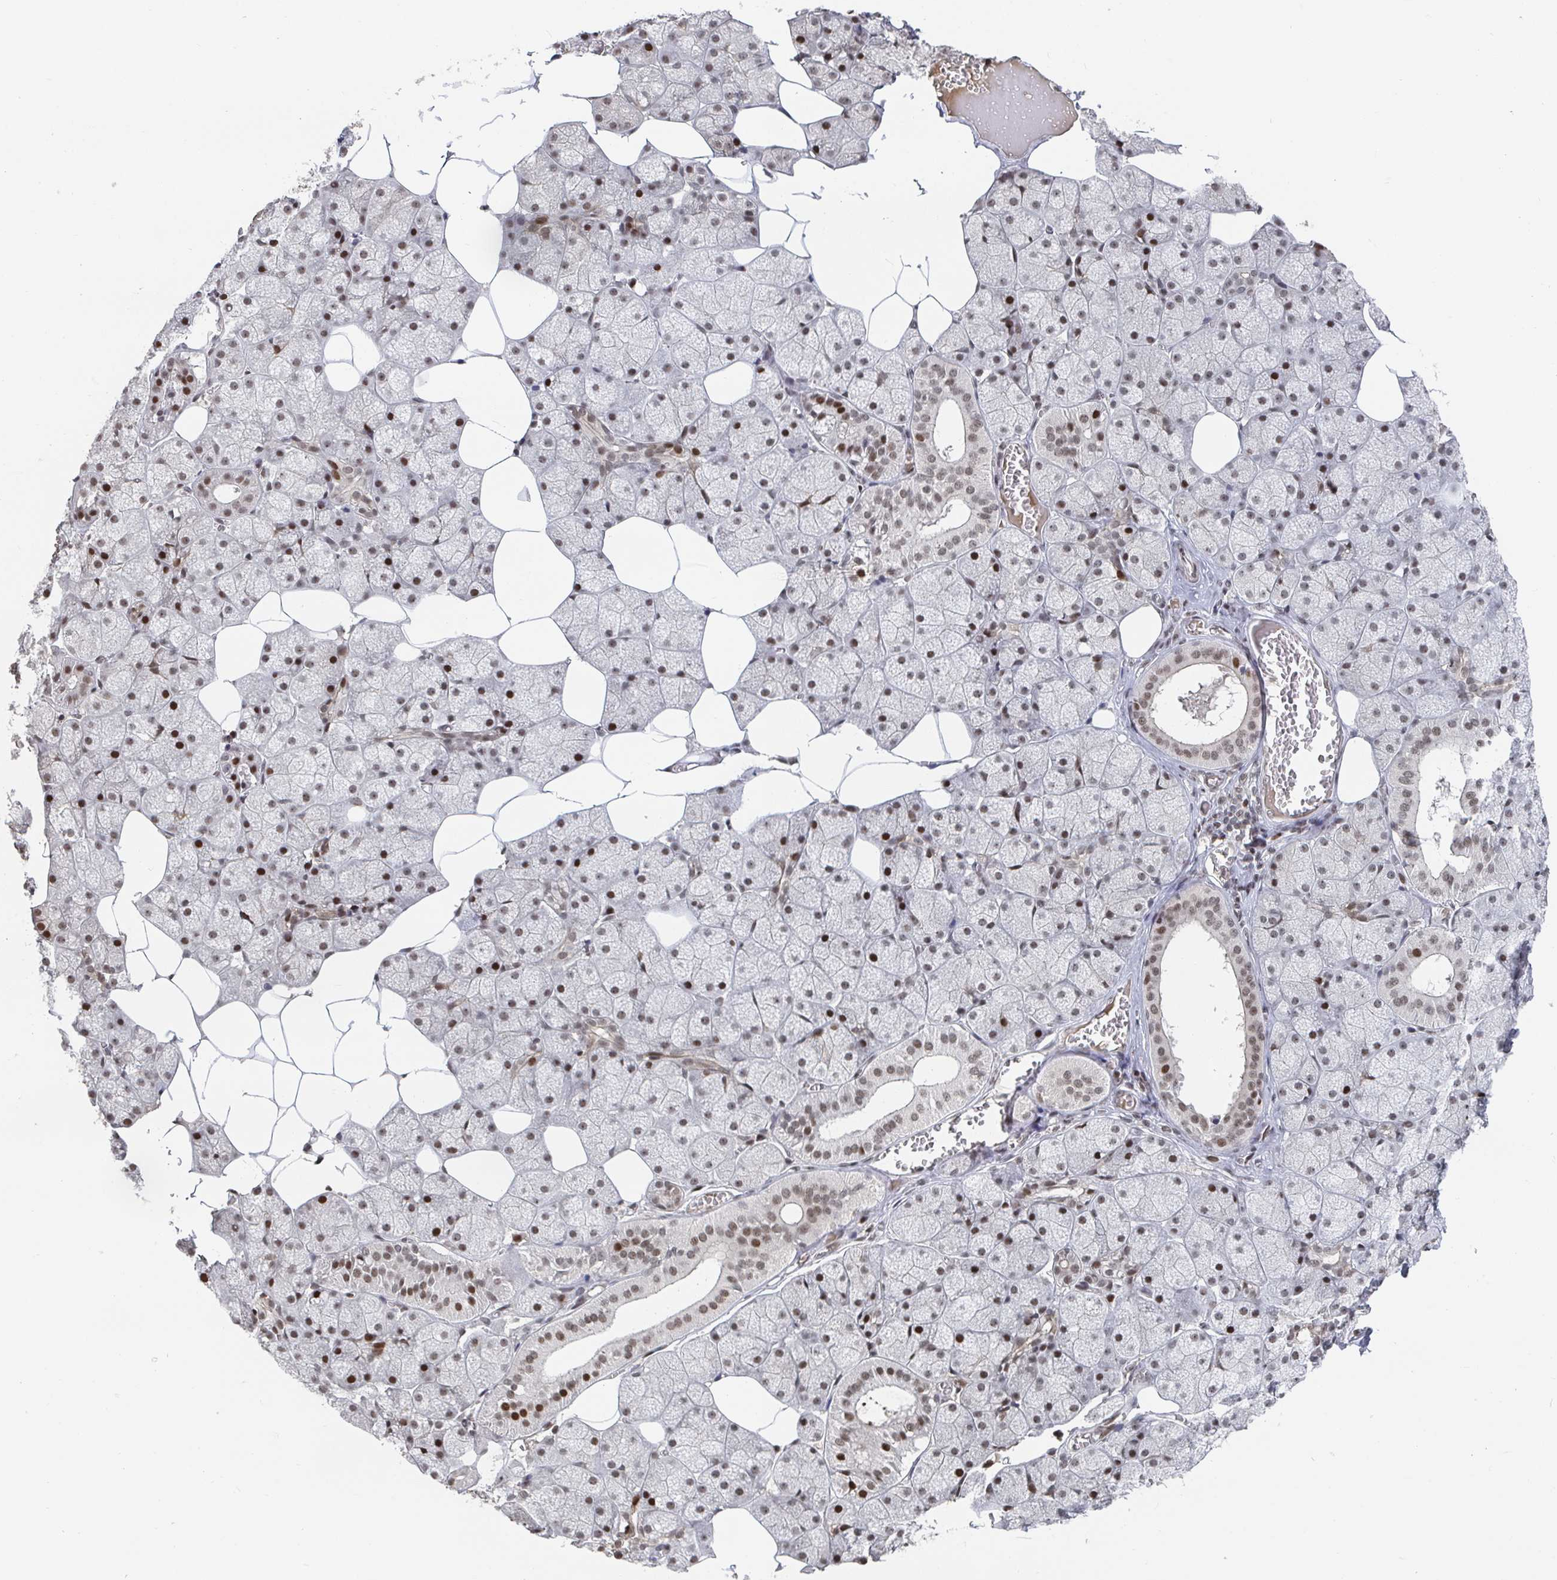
{"staining": {"intensity": "moderate", "quantity": "25%-75%", "location": "cytoplasmic/membranous,nuclear"}, "tissue": "salivary gland", "cell_type": "Glandular cells", "image_type": "normal", "snomed": [{"axis": "morphology", "description": "Normal tissue, NOS"}, {"axis": "topography", "description": "Salivary gland"}, {"axis": "topography", "description": "Peripheral nerve tissue"}], "caption": "IHC staining of unremarkable salivary gland, which reveals medium levels of moderate cytoplasmic/membranous,nuclear positivity in about 25%-75% of glandular cells indicating moderate cytoplasmic/membranous,nuclear protein expression. The staining was performed using DAB (brown) for protein detection and nuclei were counterstained in hematoxylin (blue).", "gene": "ZDHHC12", "patient": {"sex": "male", "age": 38}}